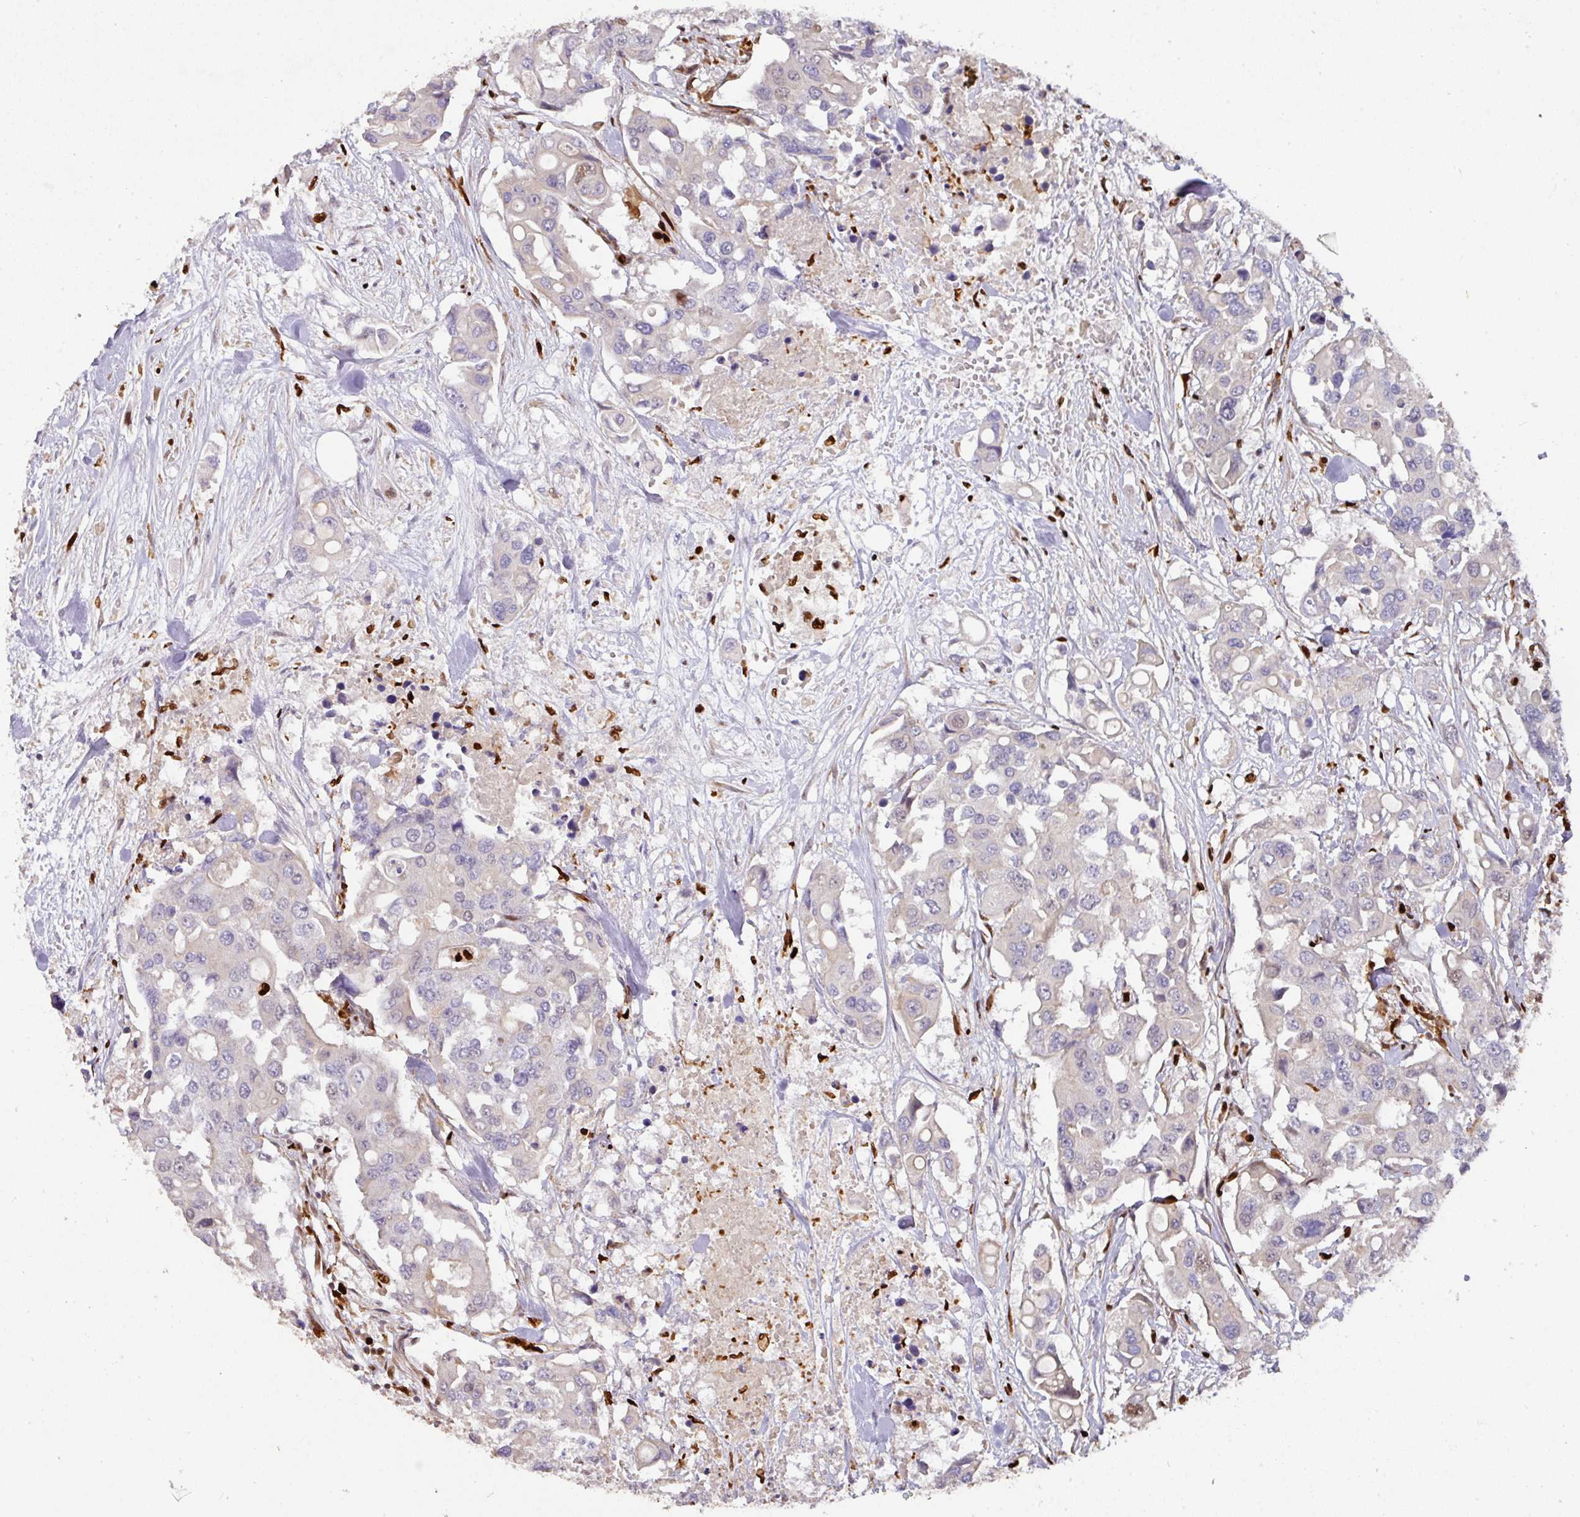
{"staining": {"intensity": "negative", "quantity": "none", "location": "none"}, "tissue": "colorectal cancer", "cell_type": "Tumor cells", "image_type": "cancer", "snomed": [{"axis": "morphology", "description": "Adenocarcinoma, NOS"}, {"axis": "topography", "description": "Colon"}], "caption": "Protein analysis of colorectal cancer (adenocarcinoma) exhibits no significant expression in tumor cells.", "gene": "SAMHD1", "patient": {"sex": "male", "age": 77}}